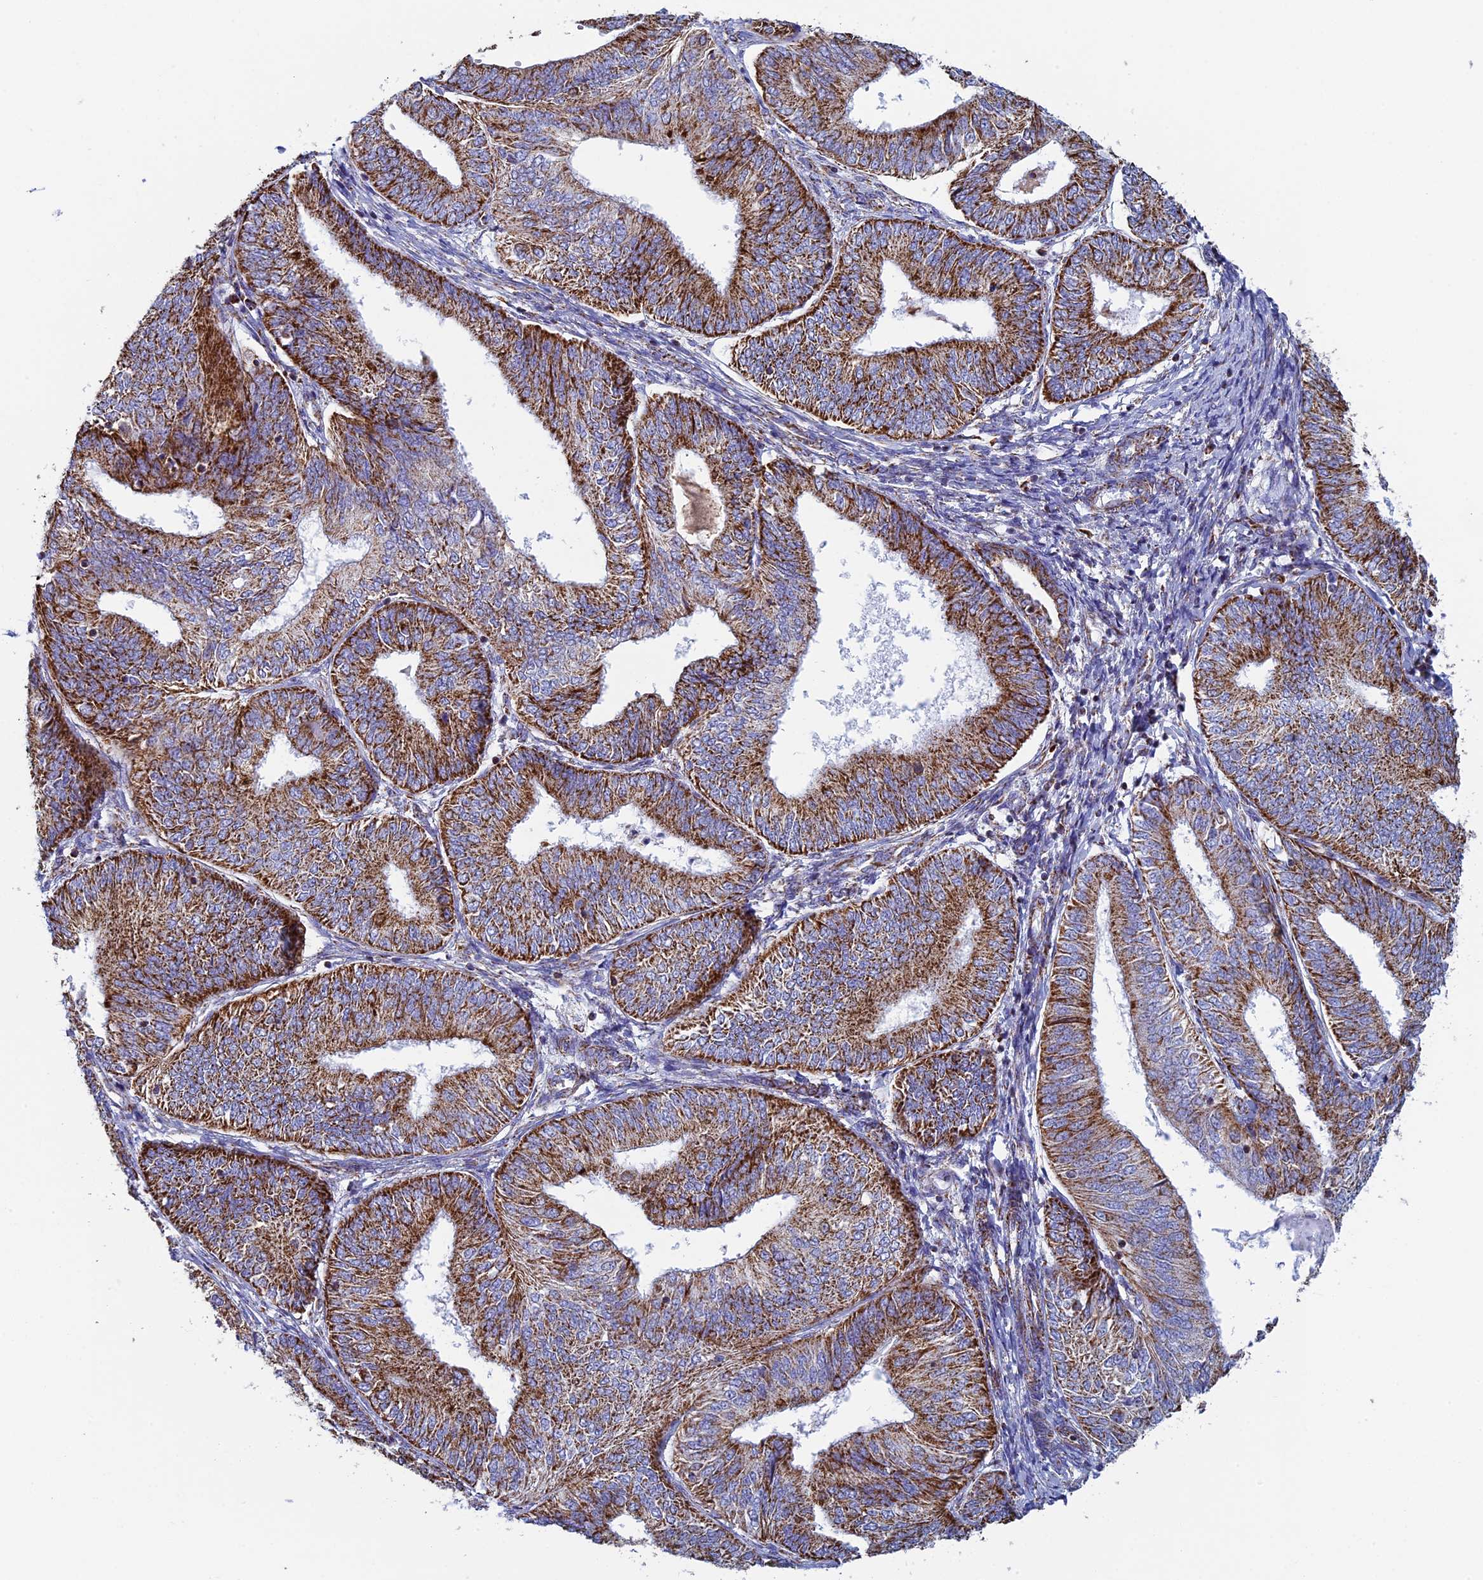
{"staining": {"intensity": "strong", "quantity": ">75%", "location": "cytoplasmic/membranous"}, "tissue": "endometrial cancer", "cell_type": "Tumor cells", "image_type": "cancer", "snomed": [{"axis": "morphology", "description": "Adenocarcinoma, NOS"}, {"axis": "topography", "description": "Endometrium"}], "caption": "Endometrial cancer (adenocarcinoma) tissue demonstrates strong cytoplasmic/membranous expression in approximately >75% of tumor cells (brown staining indicates protein expression, while blue staining denotes nuclei).", "gene": "UQCRFS1", "patient": {"sex": "female", "age": 58}}